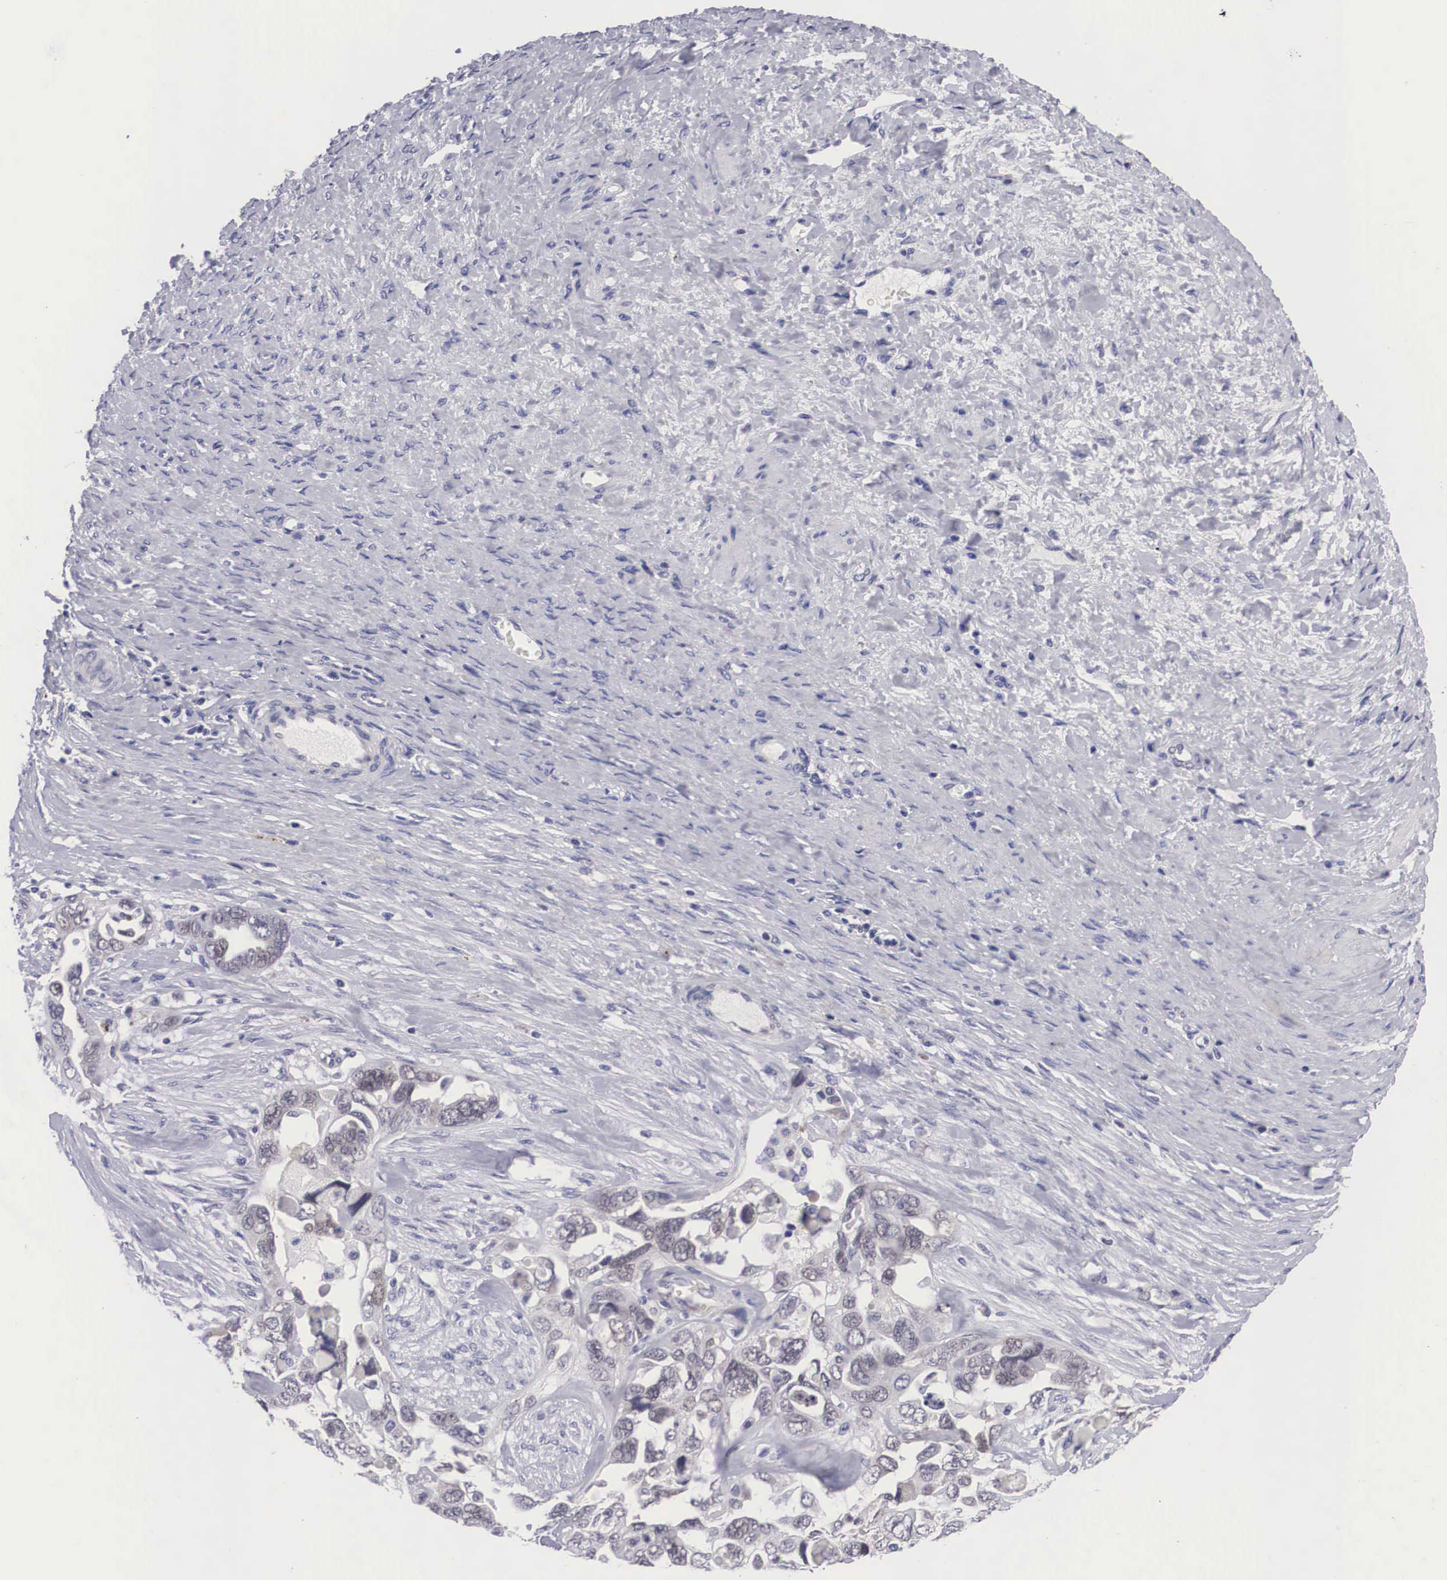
{"staining": {"intensity": "weak", "quantity": "<25%", "location": "cytoplasmic/membranous"}, "tissue": "ovarian cancer", "cell_type": "Tumor cells", "image_type": "cancer", "snomed": [{"axis": "morphology", "description": "Cystadenocarcinoma, serous, NOS"}, {"axis": "topography", "description": "Ovary"}], "caption": "Protein analysis of ovarian cancer (serous cystadenocarcinoma) demonstrates no significant positivity in tumor cells.", "gene": "SOX11", "patient": {"sex": "female", "age": 63}}